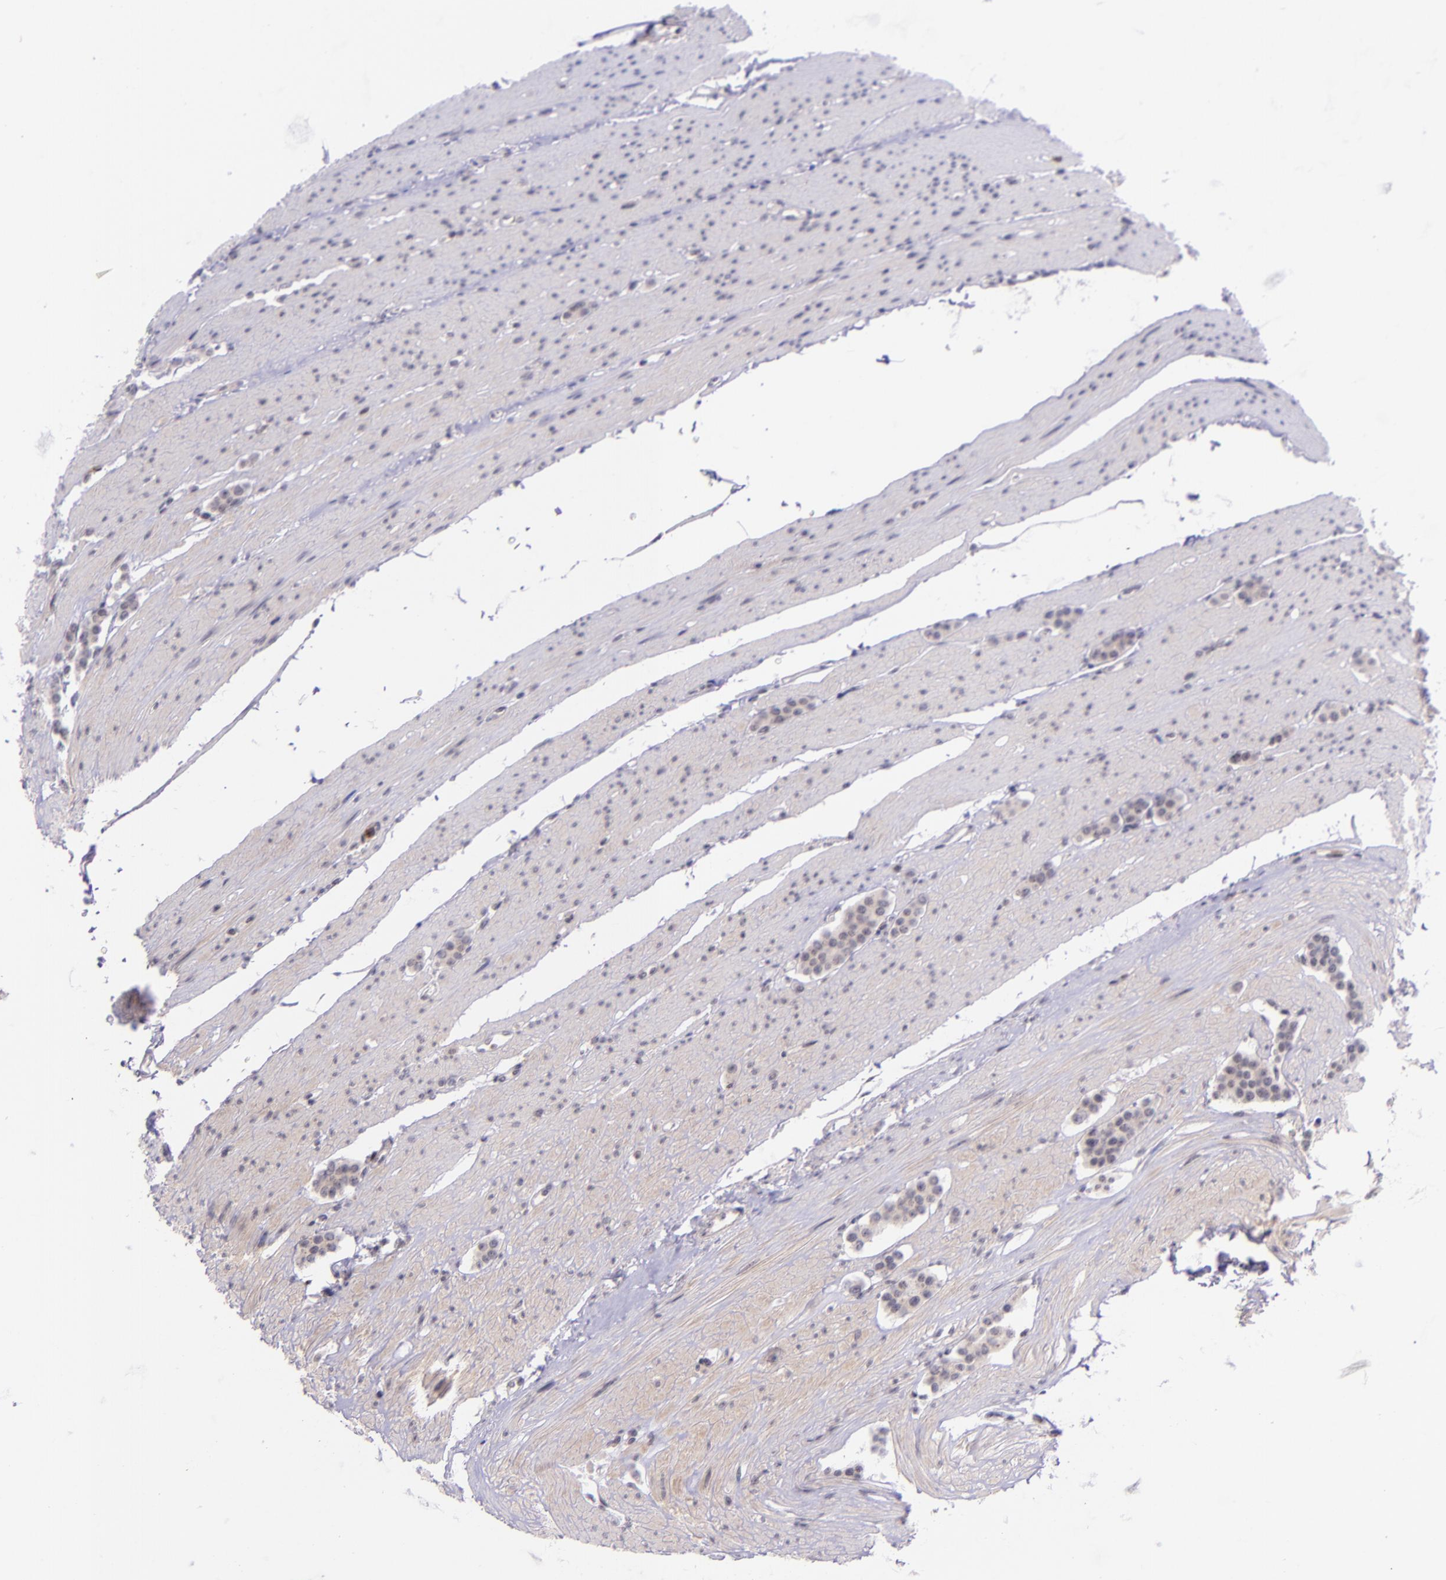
{"staining": {"intensity": "negative", "quantity": "none", "location": "none"}, "tissue": "carcinoid", "cell_type": "Tumor cells", "image_type": "cancer", "snomed": [{"axis": "morphology", "description": "Carcinoid, malignant, NOS"}, {"axis": "topography", "description": "Small intestine"}], "caption": "The immunohistochemistry (IHC) histopathology image has no significant positivity in tumor cells of carcinoid tissue. Brightfield microscopy of IHC stained with DAB (3,3'-diaminobenzidine) (brown) and hematoxylin (blue), captured at high magnification.", "gene": "SELL", "patient": {"sex": "male", "age": 60}}